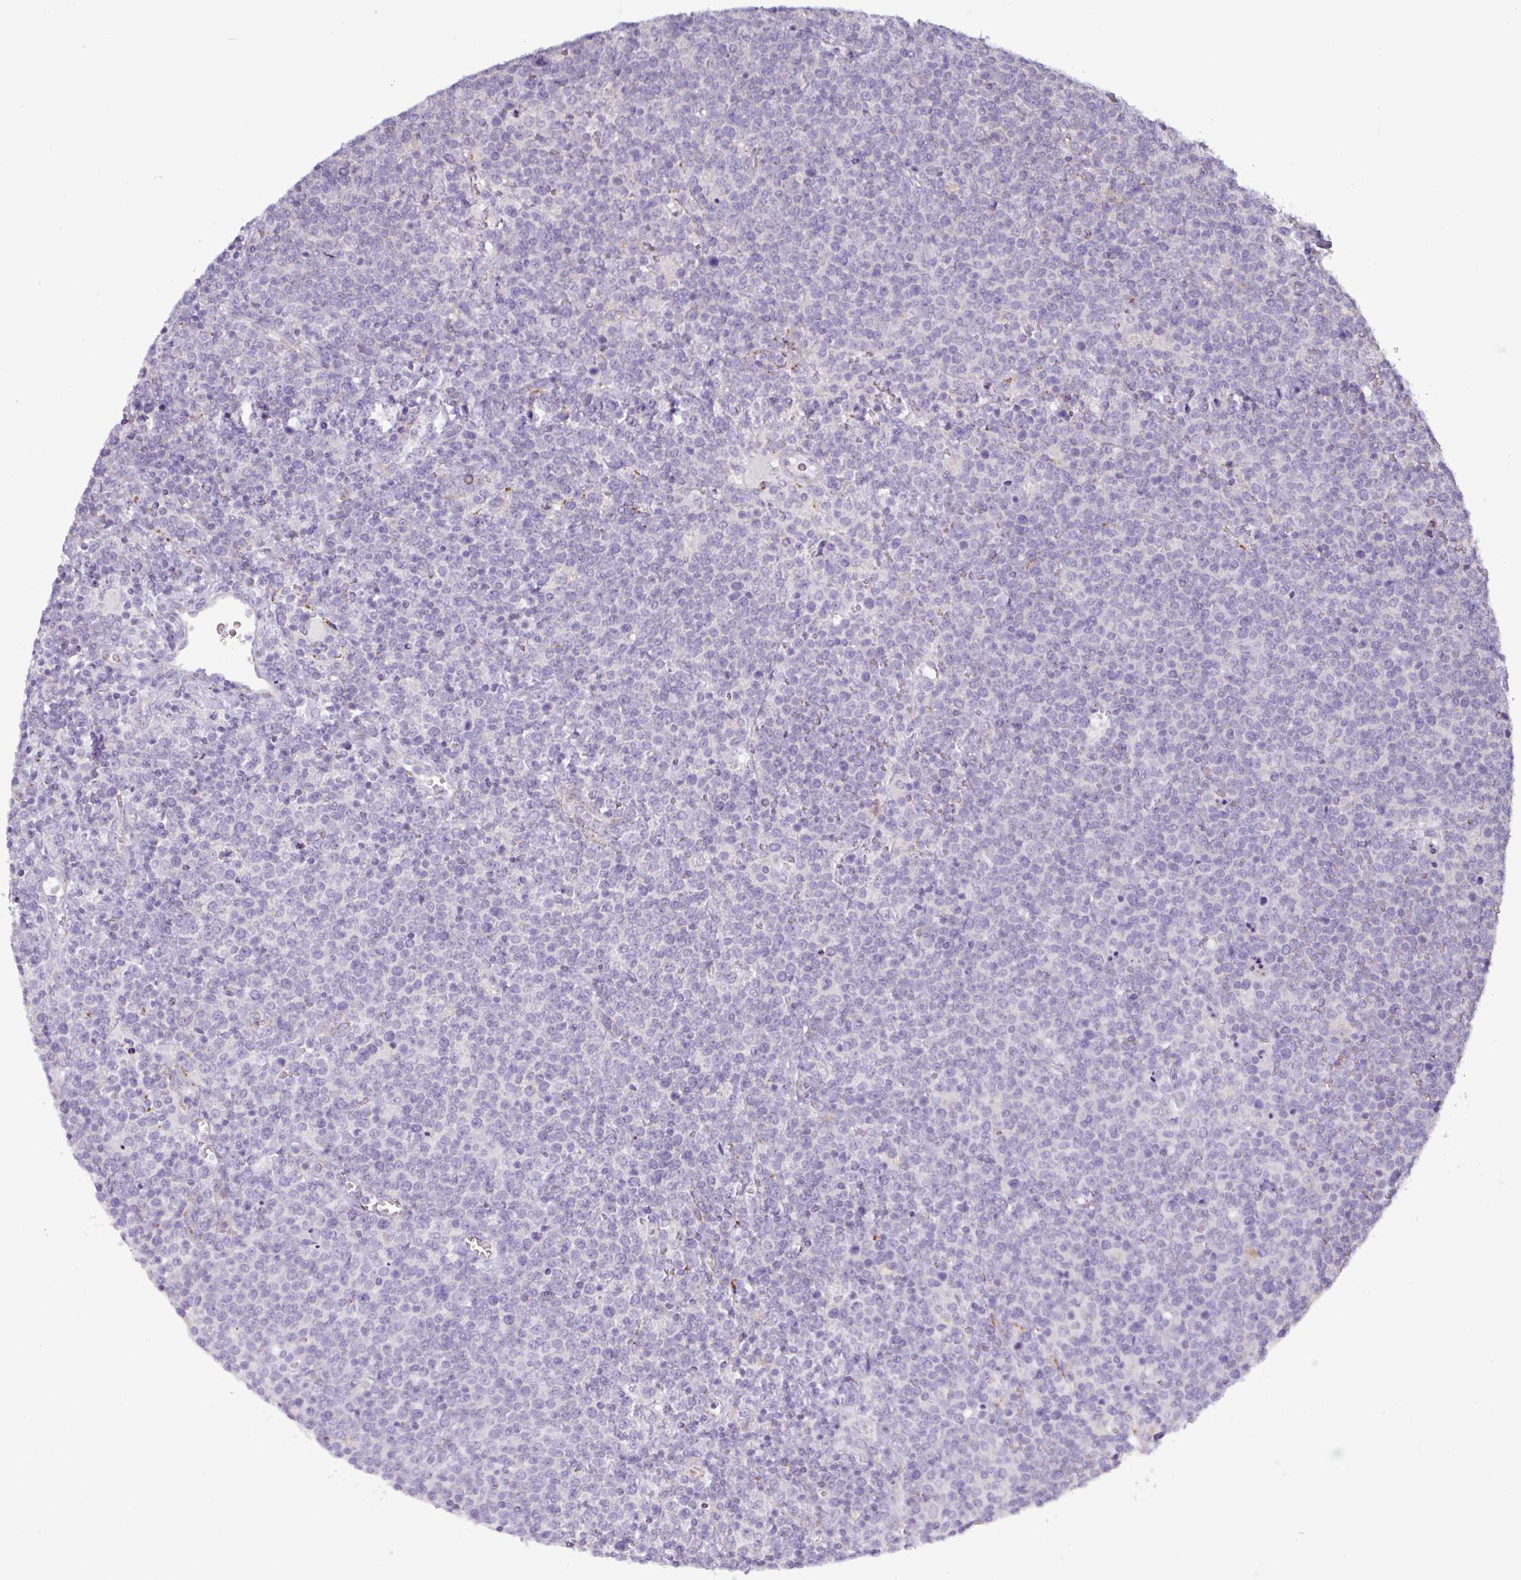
{"staining": {"intensity": "negative", "quantity": "none", "location": "none"}, "tissue": "lymphoma", "cell_type": "Tumor cells", "image_type": "cancer", "snomed": [{"axis": "morphology", "description": "Malignant lymphoma, non-Hodgkin's type, High grade"}, {"axis": "topography", "description": "Lymph node"}], "caption": "An immunohistochemistry histopathology image of malignant lymphoma, non-Hodgkin's type (high-grade) is shown. There is no staining in tumor cells of malignant lymphoma, non-Hodgkin's type (high-grade).", "gene": "AMIGO2", "patient": {"sex": "male", "age": 61}}